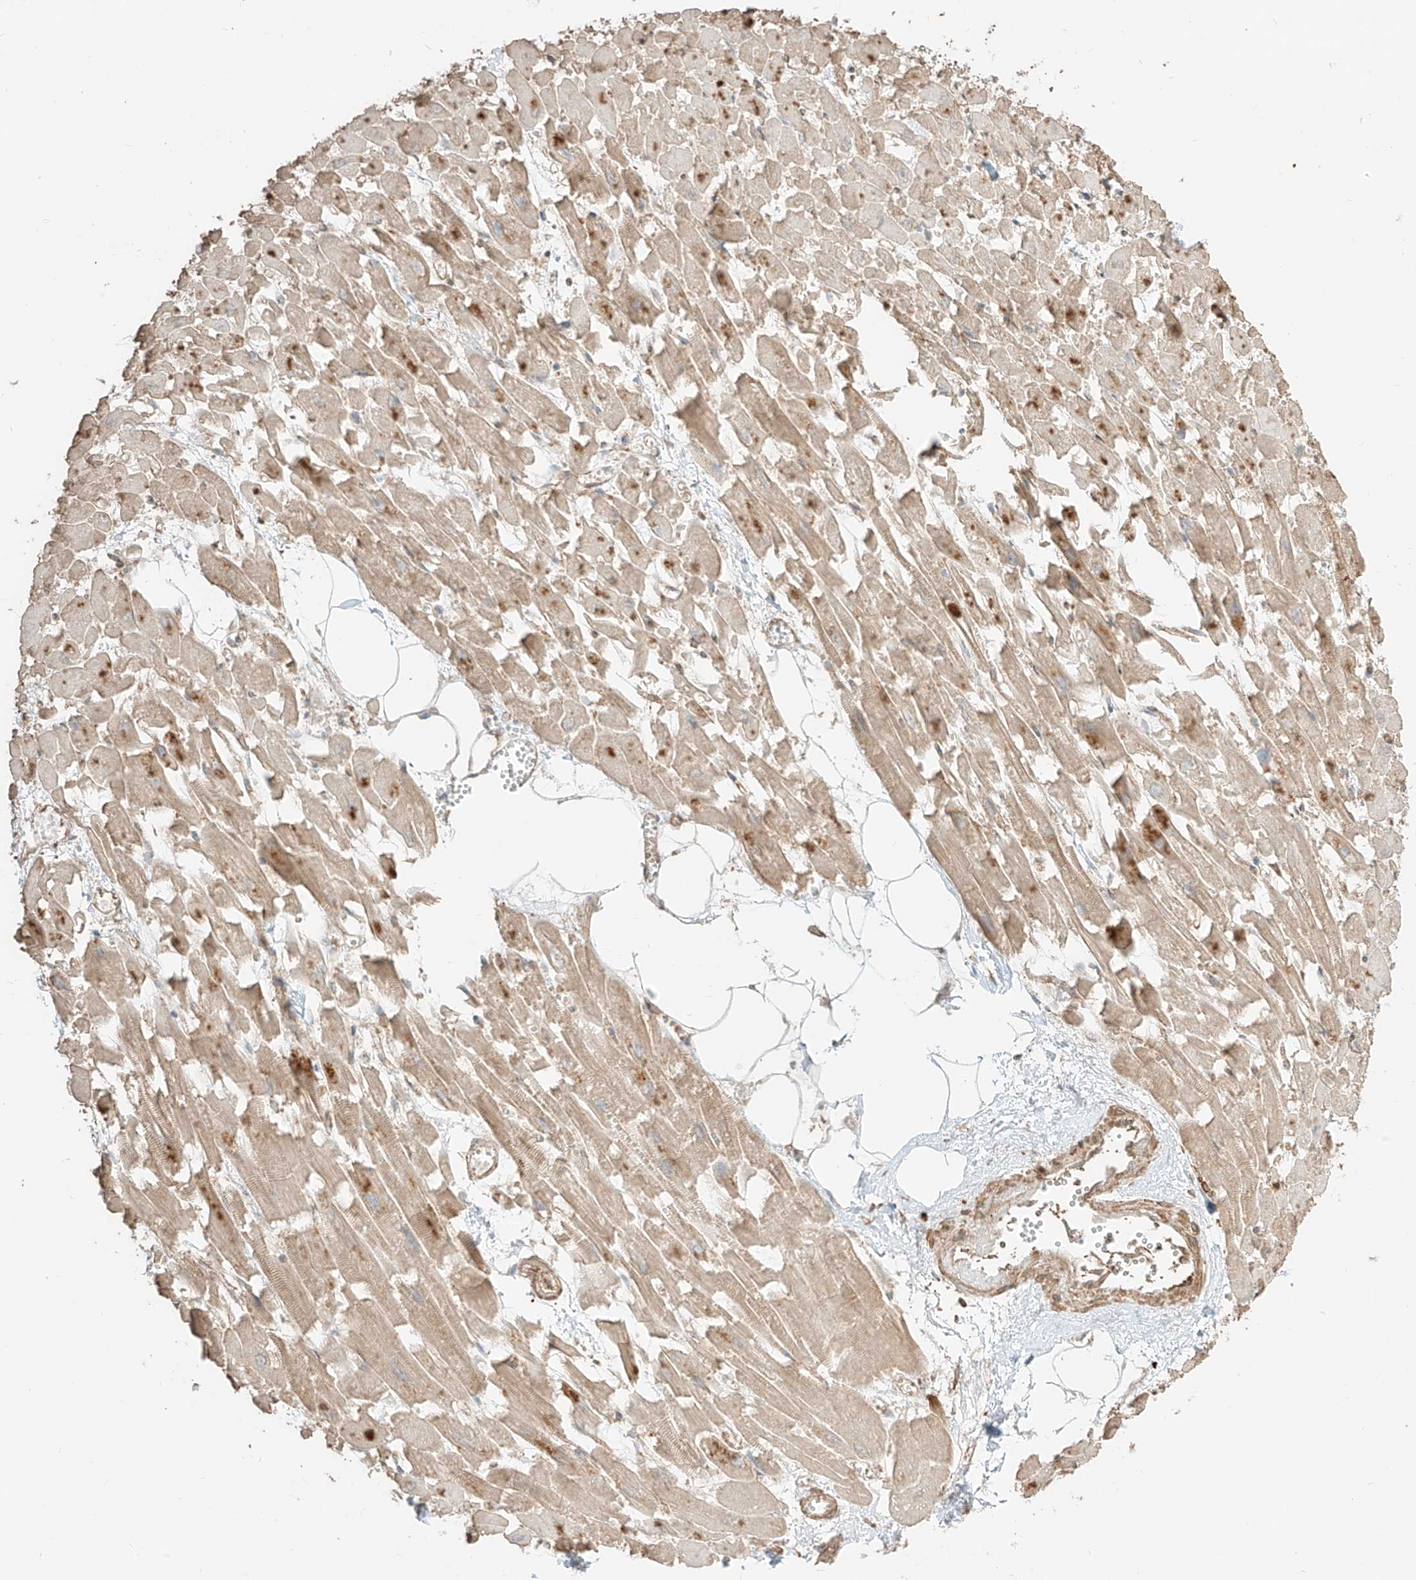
{"staining": {"intensity": "weak", "quantity": ">75%", "location": "cytoplasmic/membranous"}, "tissue": "heart muscle", "cell_type": "Cardiomyocytes", "image_type": "normal", "snomed": [{"axis": "morphology", "description": "Normal tissue, NOS"}, {"axis": "topography", "description": "Heart"}], "caption": "Approximately >75% of cardiomyocytes in benign human heart muscle demonstrate weak cytoplasmic/membranous protein expression as visualized by brown immunohistochemical staining.", "gene": "CCDC115", "patient": {"sex": "female", "age": 64}}